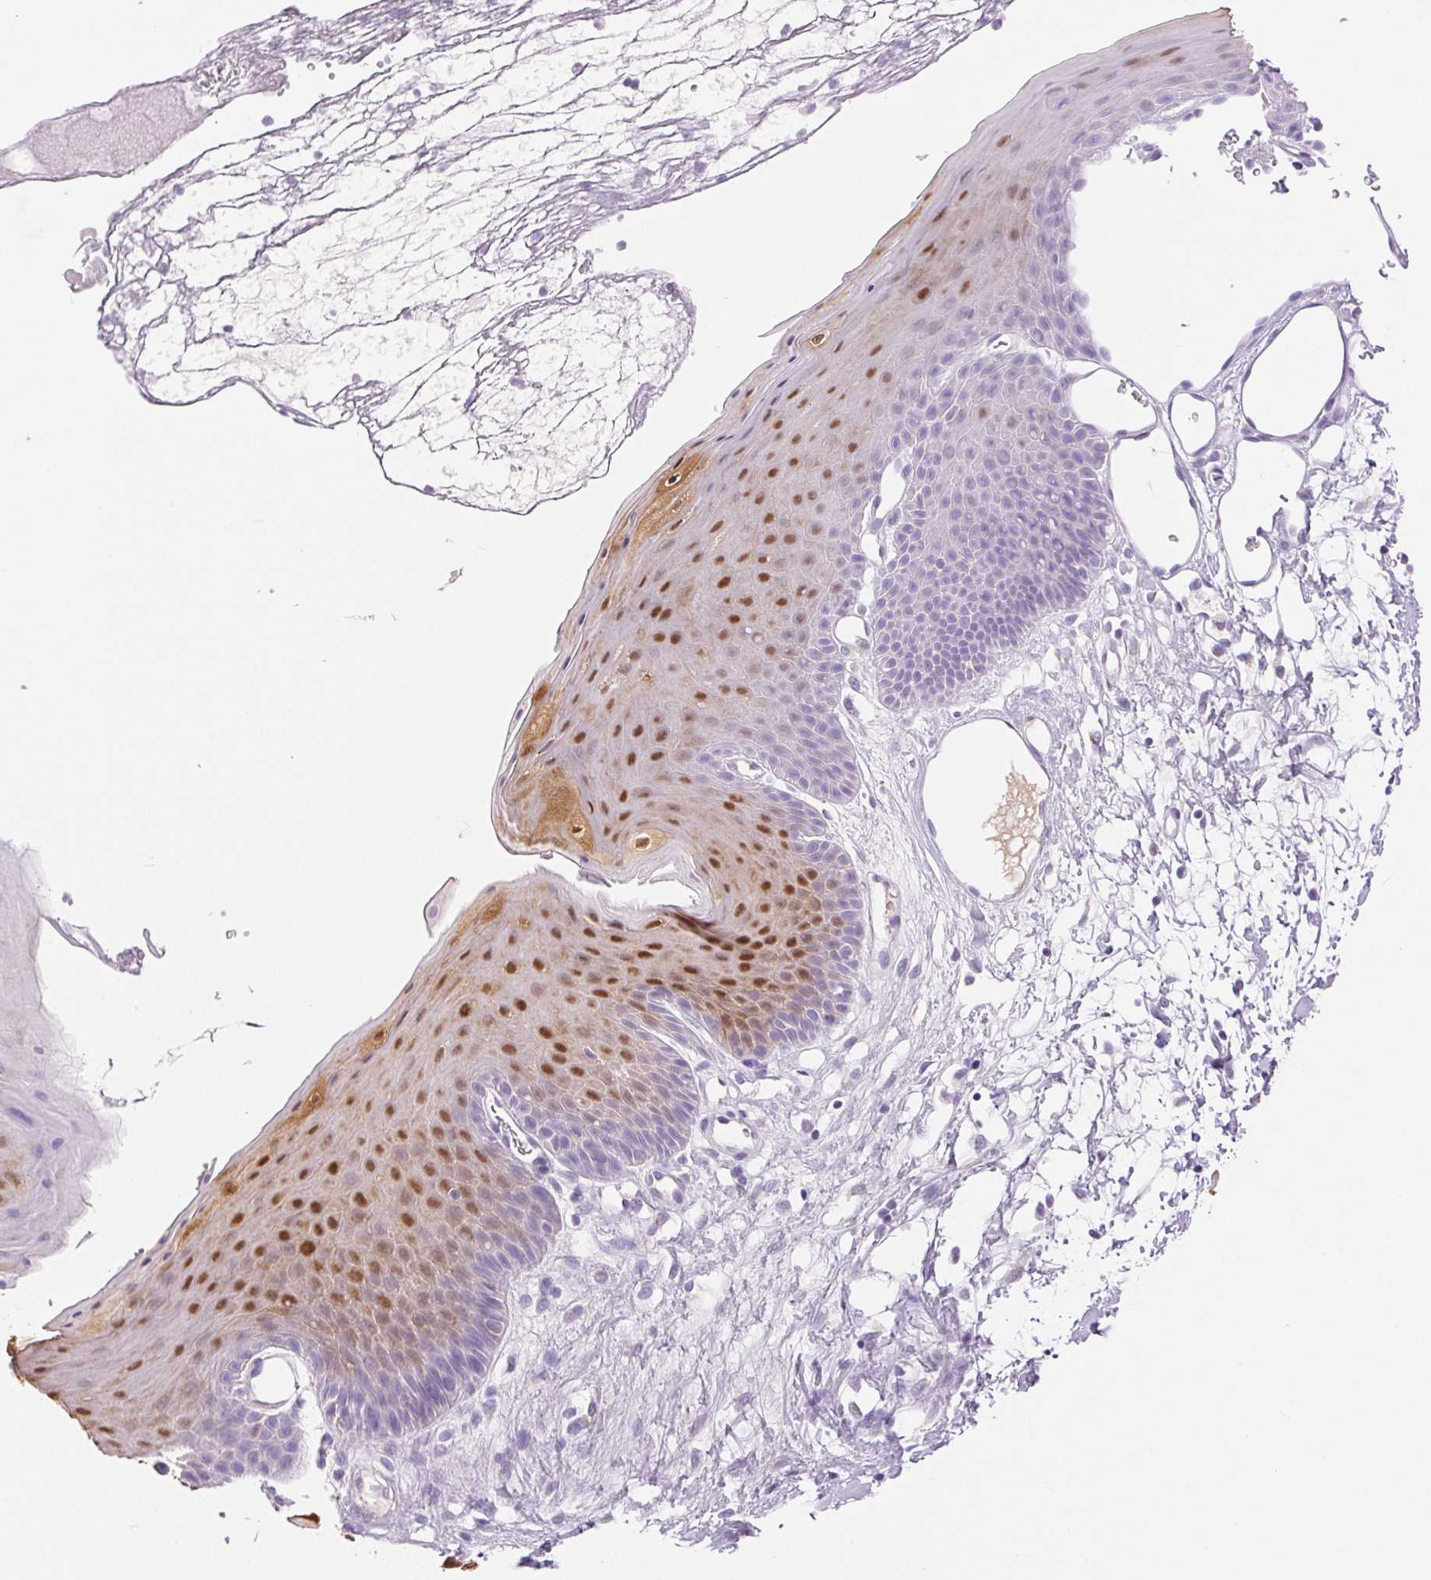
{"staining": {"intensity": "moderate", "quantity": "25%-75%", "location": "nuclear"}, "tissue": "skin", "cell_type": "Epidermal cells", "image_type": "normal", "snomed": [{"axis": "morphology", "description": "Normal tissue, NOS"}, {"axis": "topography", "description": "Anal"}], "caption": "About 25%-75% of epidermal cells in normal skin reveal moderate nuclear protein staining as visualized by brown immunohistochemical staining.", "gene": "SERPINB3", "patient": {"sex": "male", "age": 53}}